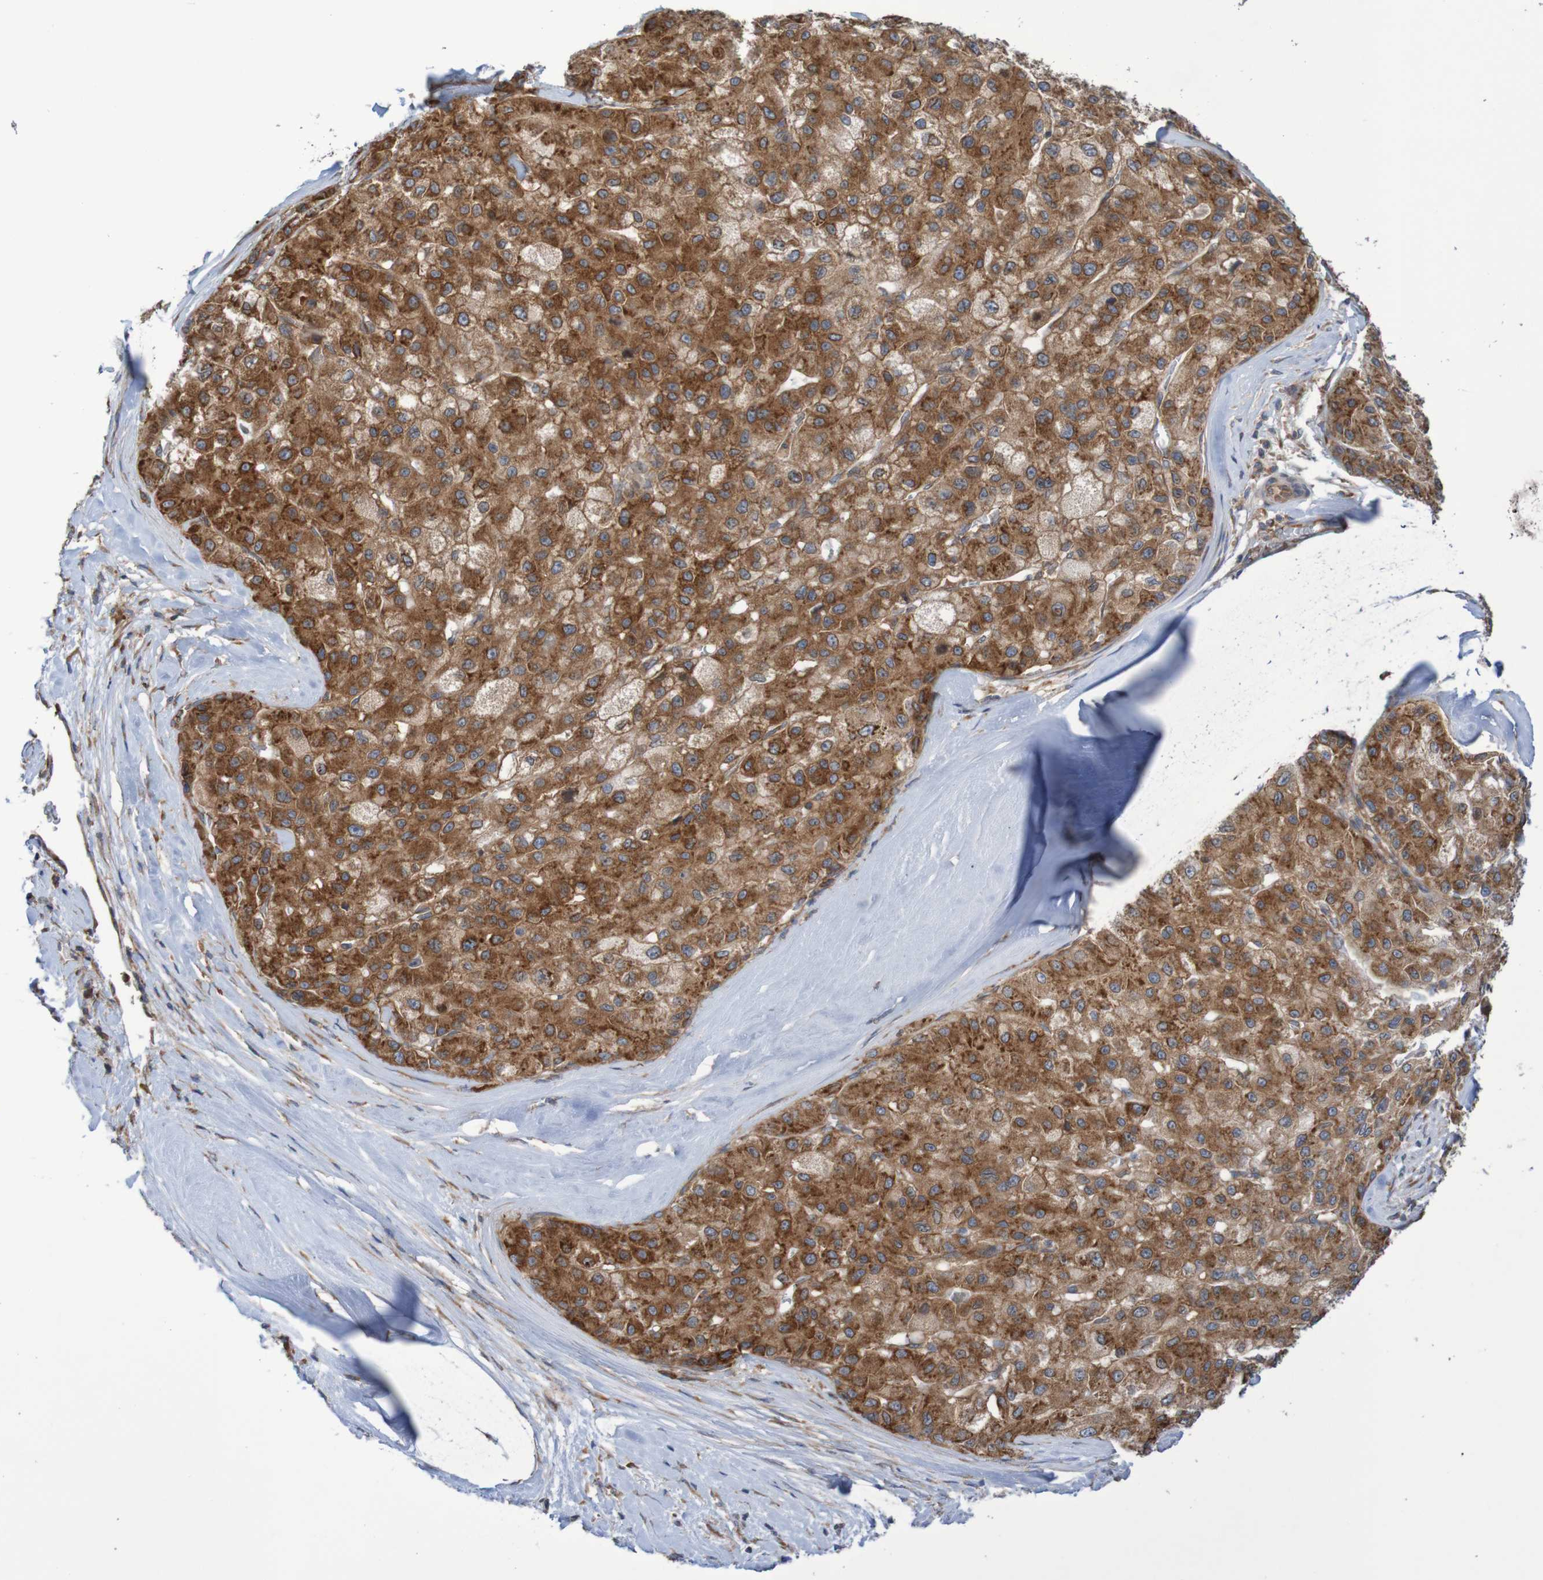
{"staining": {"intensity": "strong", "quantity": ">75%", "location": "cytoplasmic/membranous"}, "tissue": "liver cancer", "cell_type": "Tumor cells", "image_type": "cancer", "snomed": [{"axis": "morphology", "description": "Carcinoma, Hepatocellular, NOS"}, {"axis": "topography", "description": "Liver"}], "caption": "Brown immunohistochemical staining in human hepatocellular carcinoma (liver) exhibits strong cytoplasmic/membranous positivity in approximately >75% of tumor cells.", "gene": "LRRC47", "patient": {"sex": "male", "age": 80}}